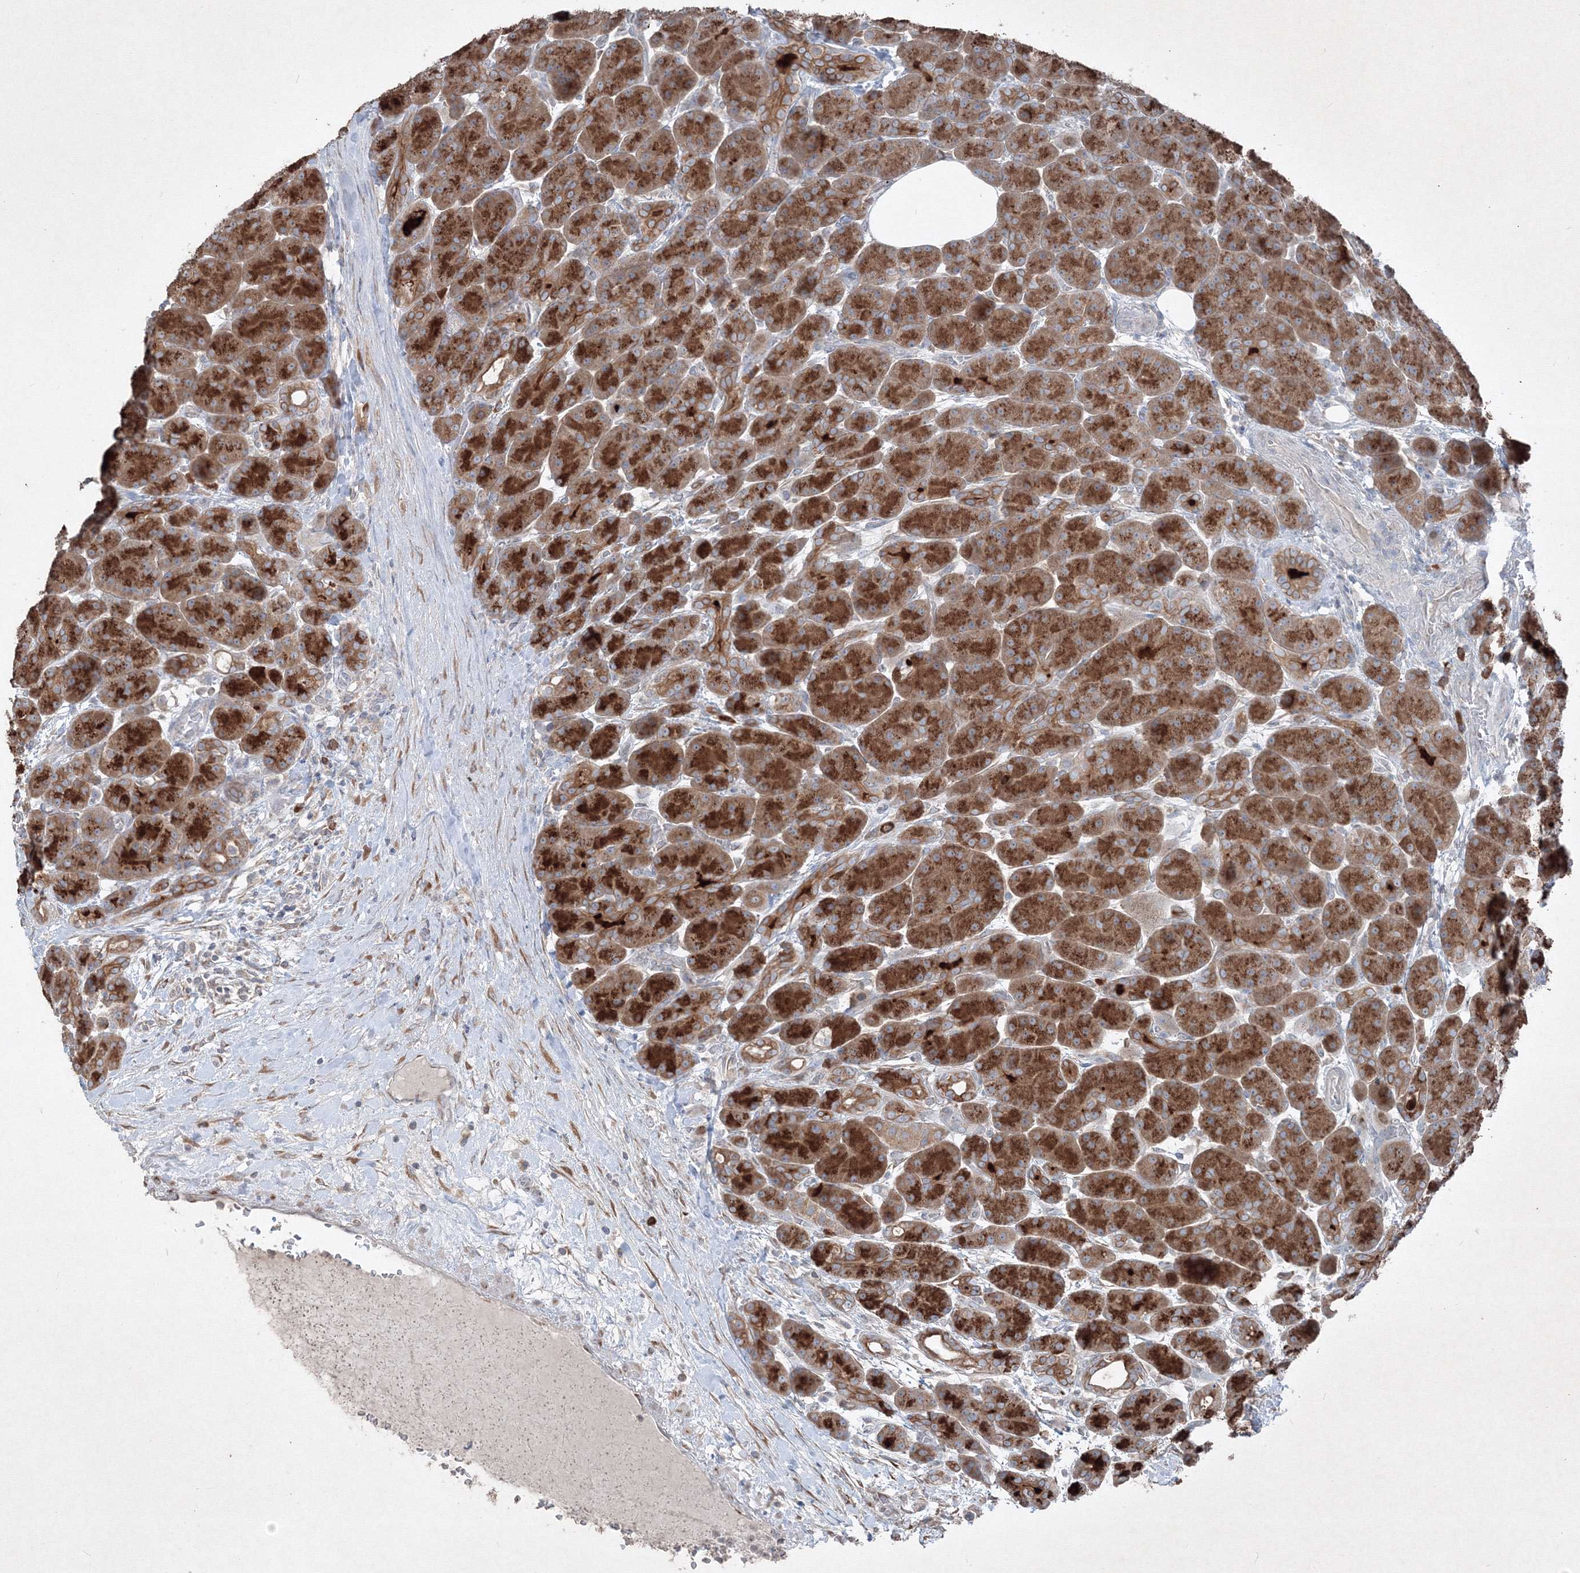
{"staining": {"intensity": "strong", "quantity": ">75%", "location": "cytoplasmic/membranous"}, "tissue": "pancreas", "cell_type": "Exocrine glandular cells", "image_type": "normal", "snomed": [{"axis": "morphology", "description": "Normal tissue, NOS"}, {"axis": "topography", "description": "Pancreas"}], "caption": "Immunohistochemistry (IHC) staining of normal pancreas, which demonstrates high levels of strong cytoplasmic/membranous staining in about >75% of exocrine glandular cells indicating strong cytoplasmic/membranous protein positivity. The staining was performed using DAB (3,3'-diaminobenzidine) (brown) for protein detection and nuclei were counterstained in hematoxylin (blue).", "gene": "IFNAR1", "patient": {"sex": "male", "age": 63}}